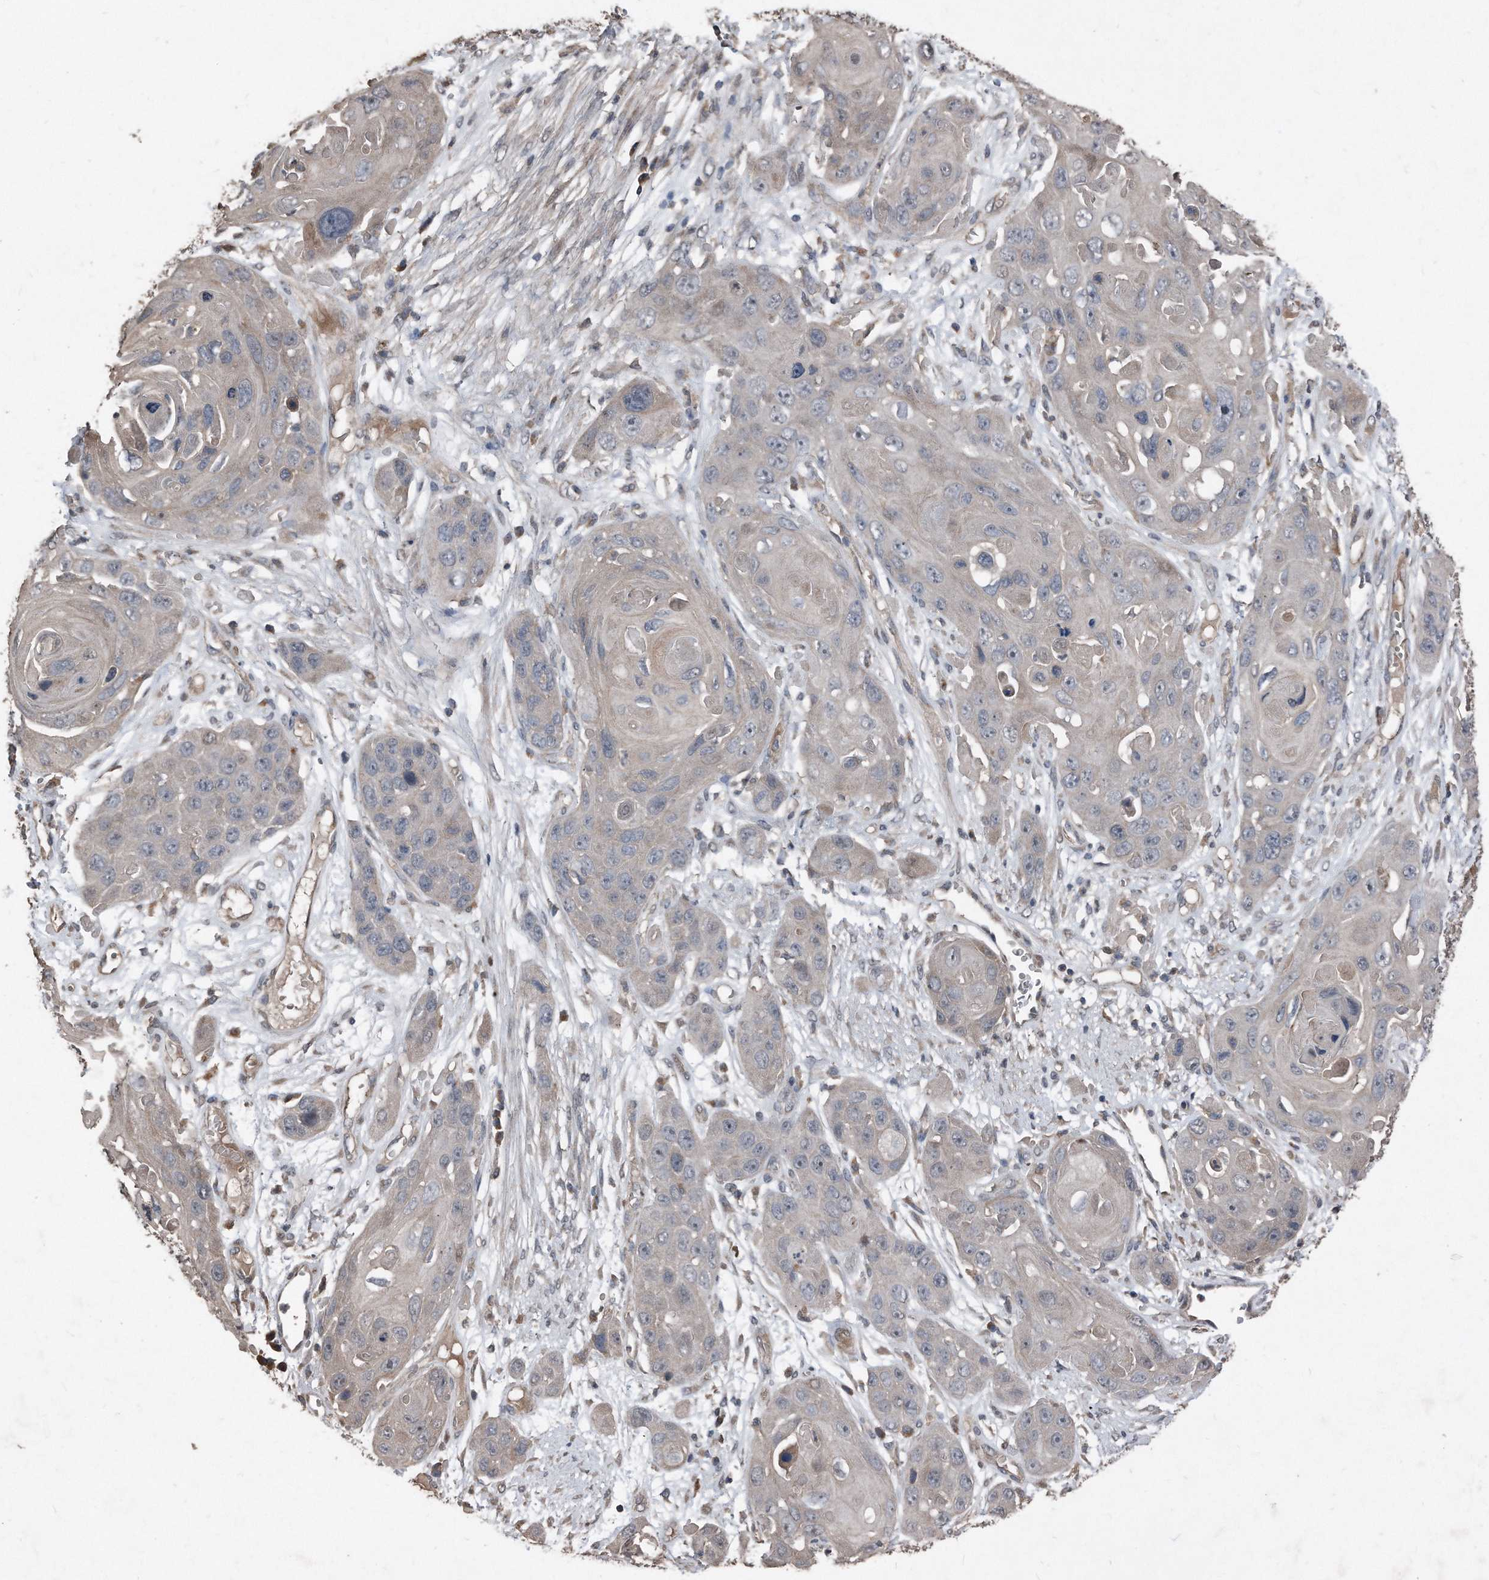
{"staining": {"intensity": "negative", "quantity": "none", "location": "none"}, "tissue": "skin cancer", "cell_type": "Tumor cells", "image_type": "cancer", "snomed": [{"axis": "morphology", "description": "Squamous cell carcinoma, NOS"}, {"axis": "topography", "description": "Skin"}], "caption": "IHC micrograph of neoplastic tissue: skin cancer stained with DAB demonstrates no significant protein staining in tumor cells.", "gene": "ANKRD10", "patient": {"sex": "male", "age": 55}}